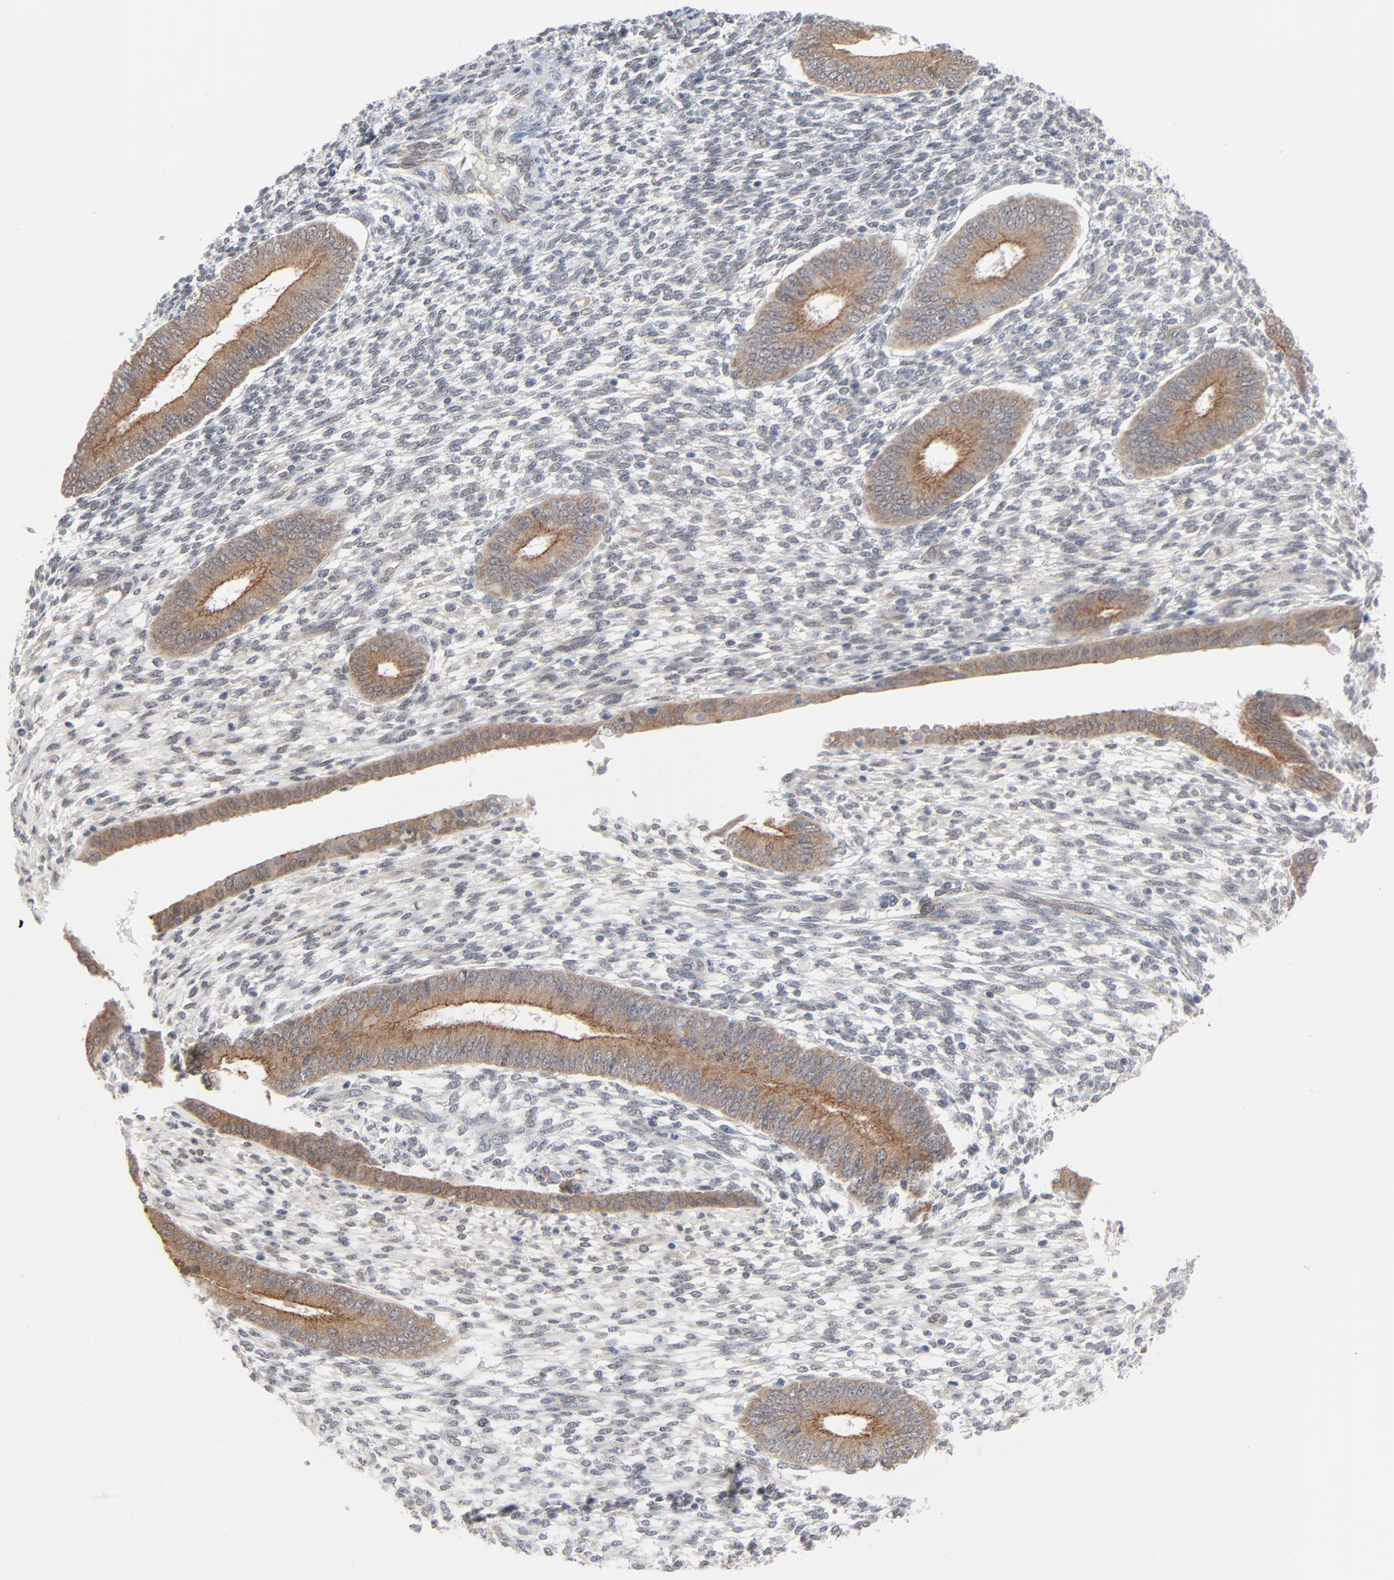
{"staining": {"intensity": "negative", "quantity": "none", "location": "none"}, "tissue": "endometrium", "cell_type": "Cells in endometrial stroma", "image_type": "normal", "snomed": [{"axis": "morphology", "description": "Normal tissue, NOS"}, {"axis": "topography", "description": "Endometrium"}], "caption": "Immunohistochemistry (IHC) of benign human endometrium displays no staining in cells in endometrial stroma.", "gene": "ITPR3", "patient": {"sex": "female", "age": 42}}